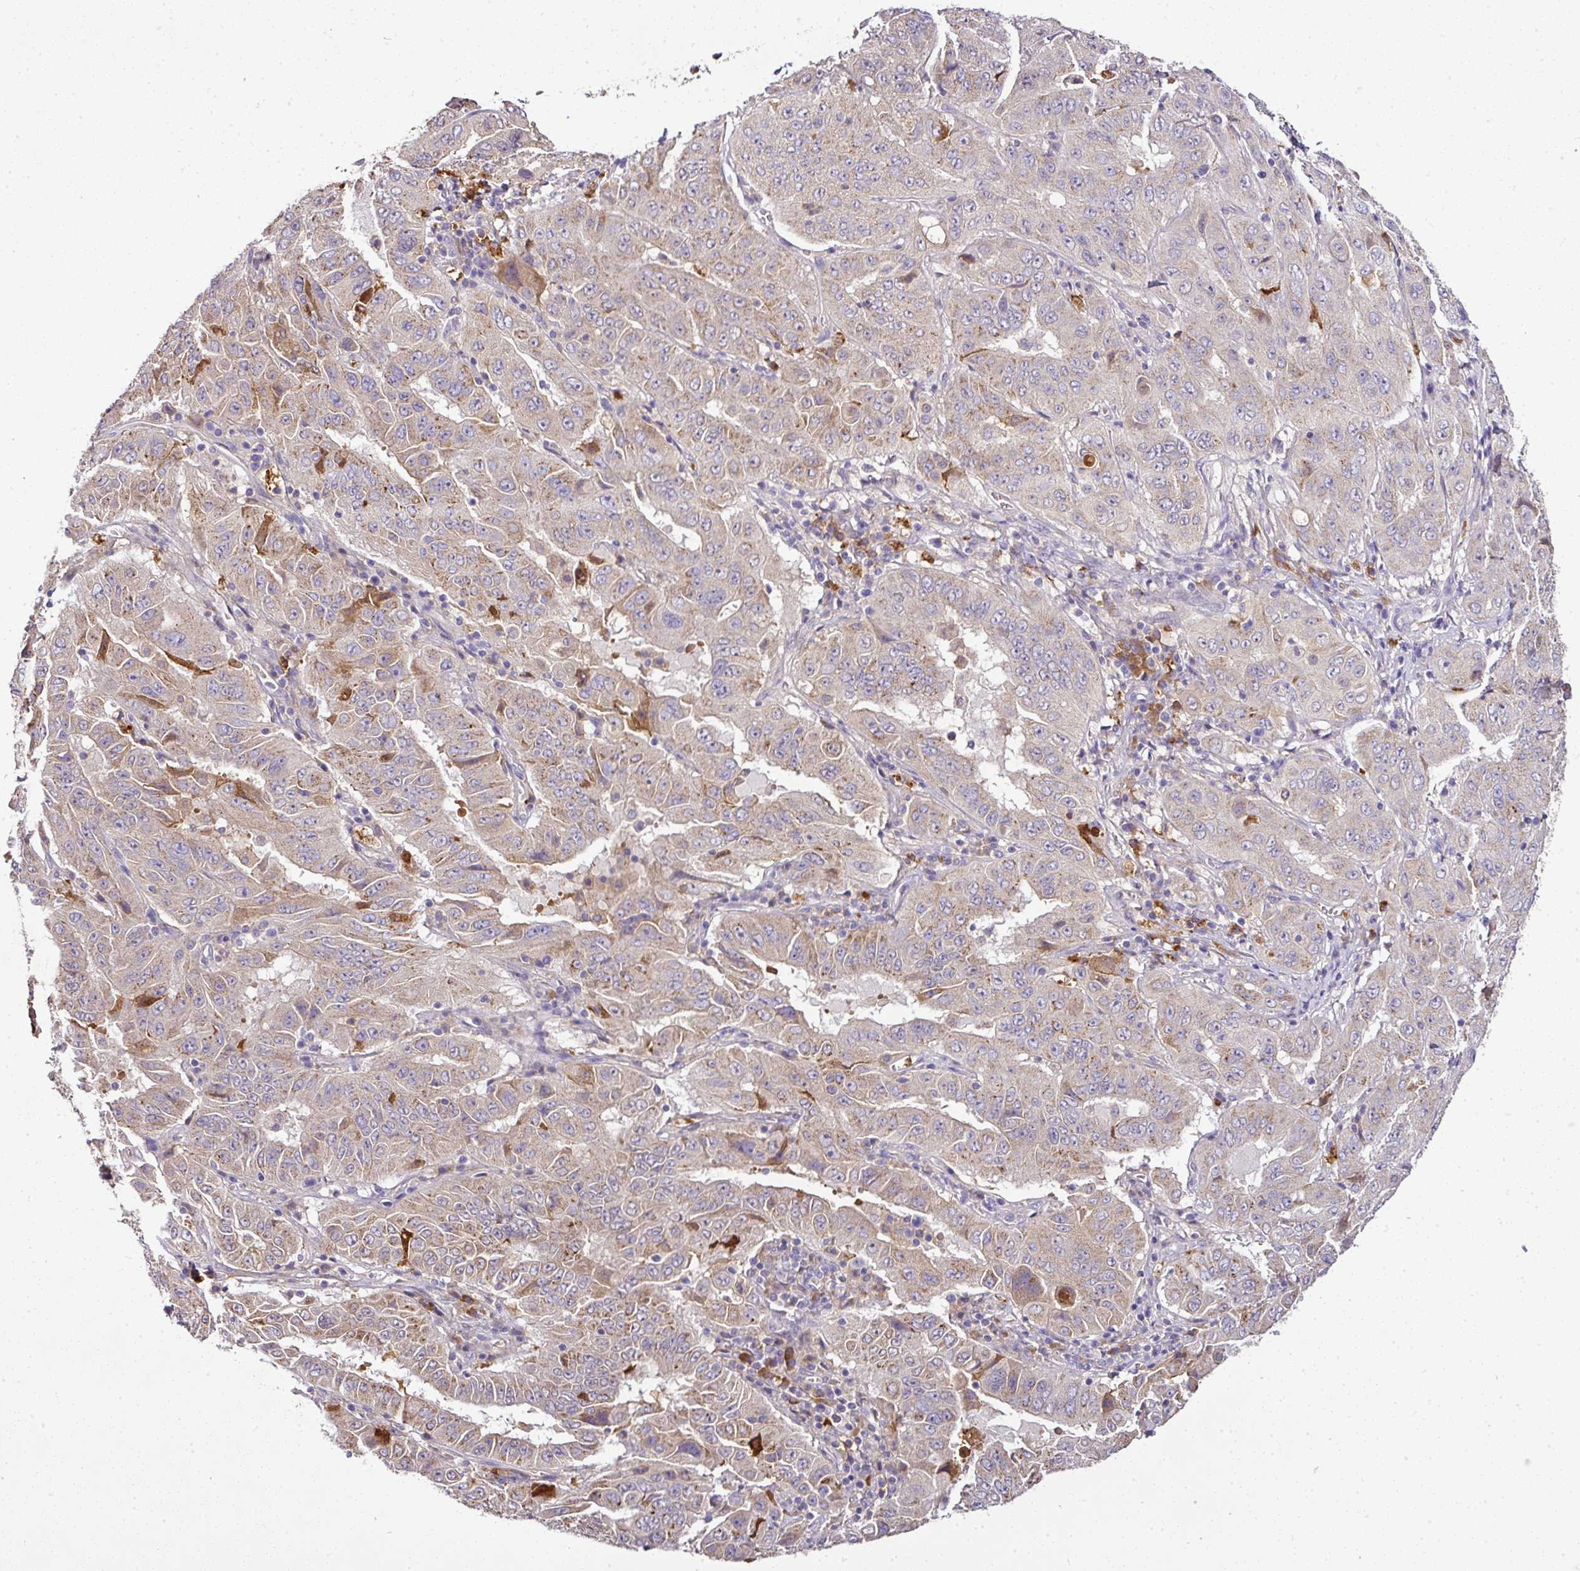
{"staining": {"intensity": "weak", "quantity": ">75%", "location": "cytoplasmic/membranous"}, "tissue": "pancreatic cancer", "cell_type": "Tumor cells", "image_type": "cancer", "snomed": [{"axis": "morphology", "description": "Adenocarcinoma, NOS"}, {"axis": "topography", "description": "Pancreas"}], "caption": "Approximately >75% of tumor cells in human pancreatic cancer demonstrate weak cytoplasmic/membranous protein expression as visualized by brown immunohistochemical staining.", "gene": "CAB39L", "patient": {"sex": "male", "age": 63}}